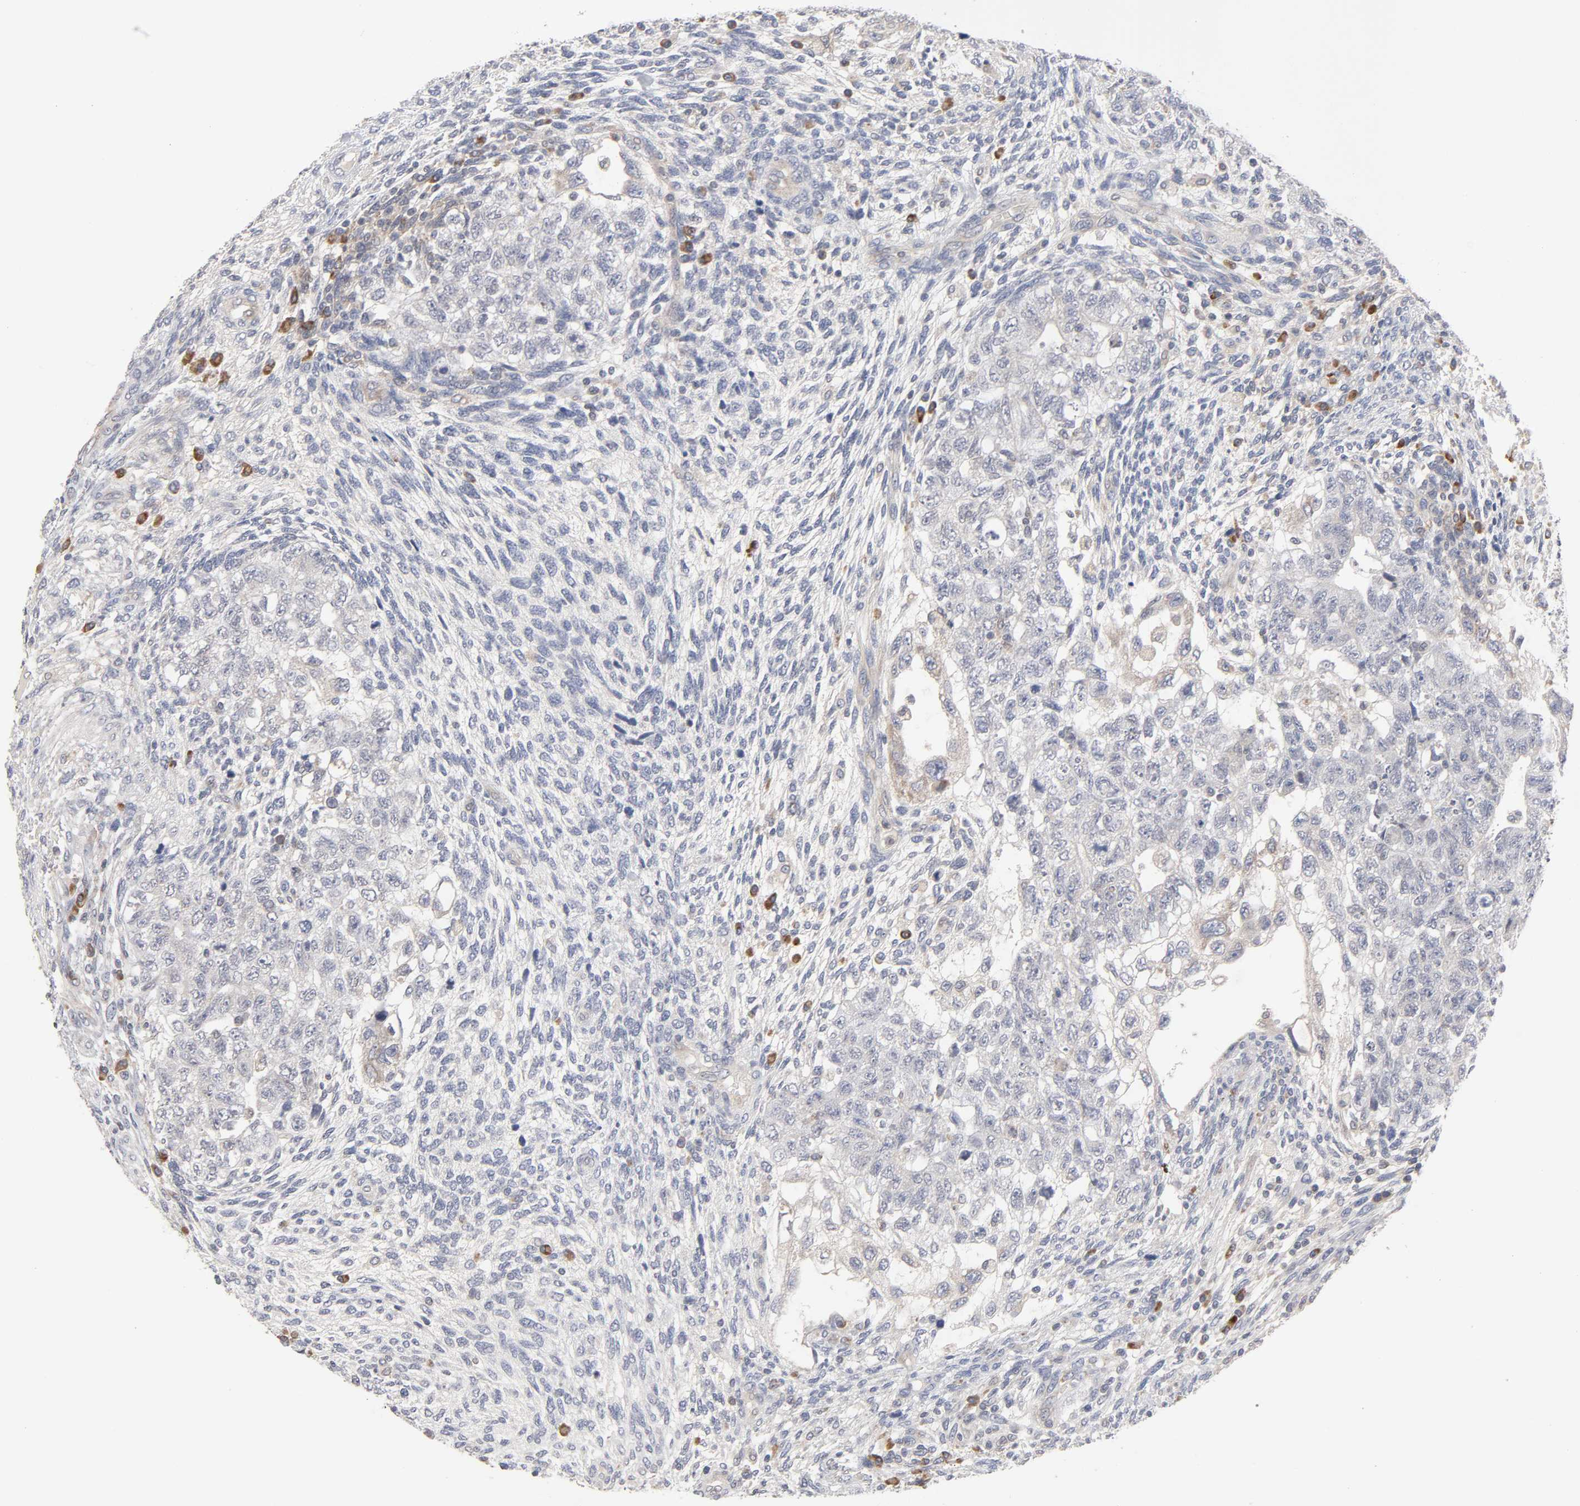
{"staining": {"intensity": "weak", "quantity": "<25%", "location": "cytoplasmic/membranous"}, "tissue": "testis cancer", "cell_type": "Tumor cells", "image_type": "cancer", "snomed": [{"axis": "morphology", "description": "Normal tissue, NOS"}, {"axis": "morphology", "description": "Carcinoma, Embryonal, NOS"}, {"axis": "topography", "description": "Testis"}], "caption": "This is an immunohistochemistry (IHC) histopathology image of embryonal carcinoma (testis). There is no positivity in tumor cells.", "gene": "IL4R", "patient": {"sex": "male", "age": 36}}